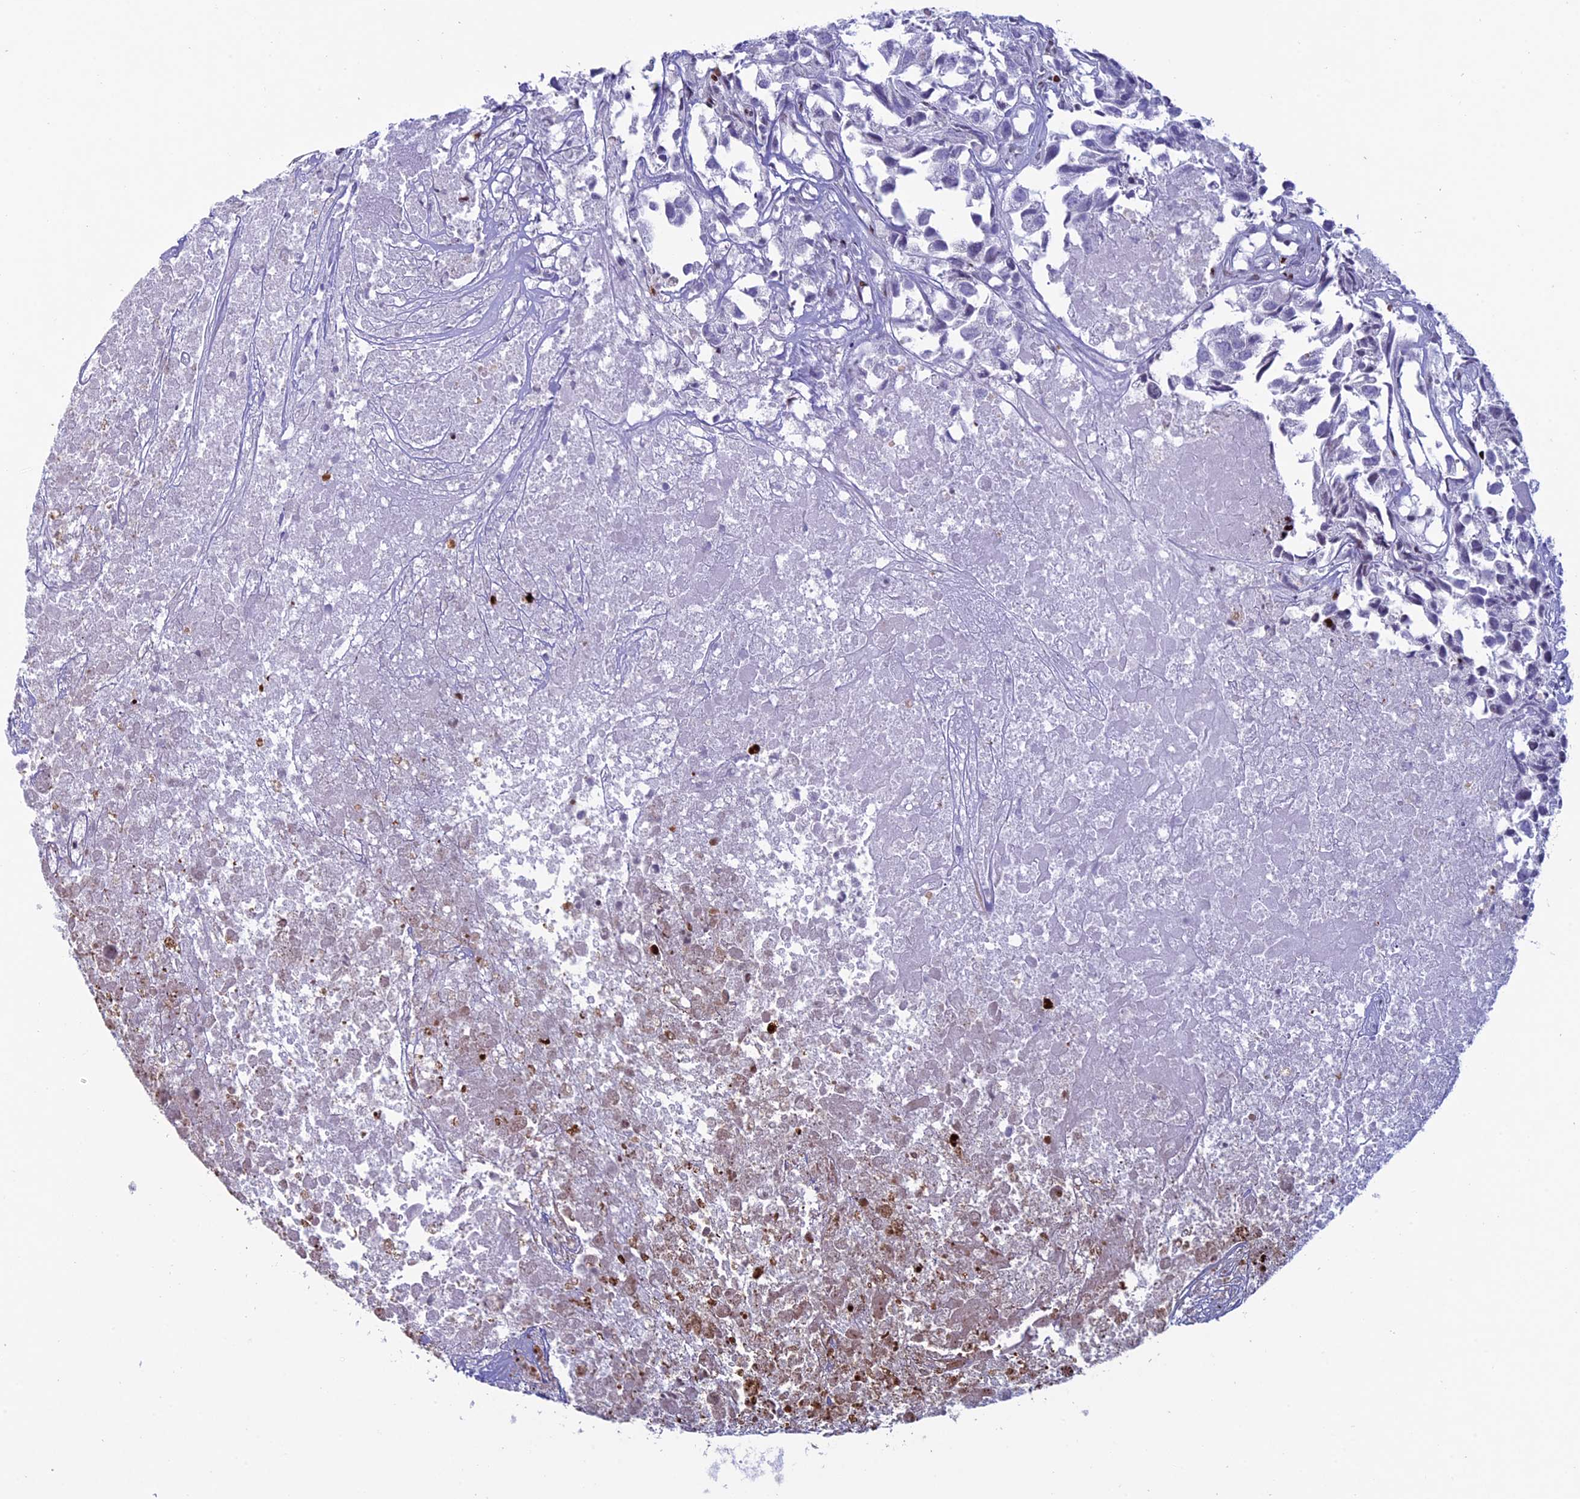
{"staining": {"intensity": "negative", "quantity": "none", "location": "none"}, "tissue": "urothelial cancer", "cell_type": "Tumor cells", "image_type": "cancer", "snomed": [{"axis": "morphology", "description": "Urothelial carcinoma, High grade"}, {"axis": "topography", "description": "Urinary bladder"}], "caption": "Tumor cells are negative for brown protein staining in high-grade urothelial carcinoma.", "gene": "BTBD3", "patient": {"sex": "female", "age": 75}}